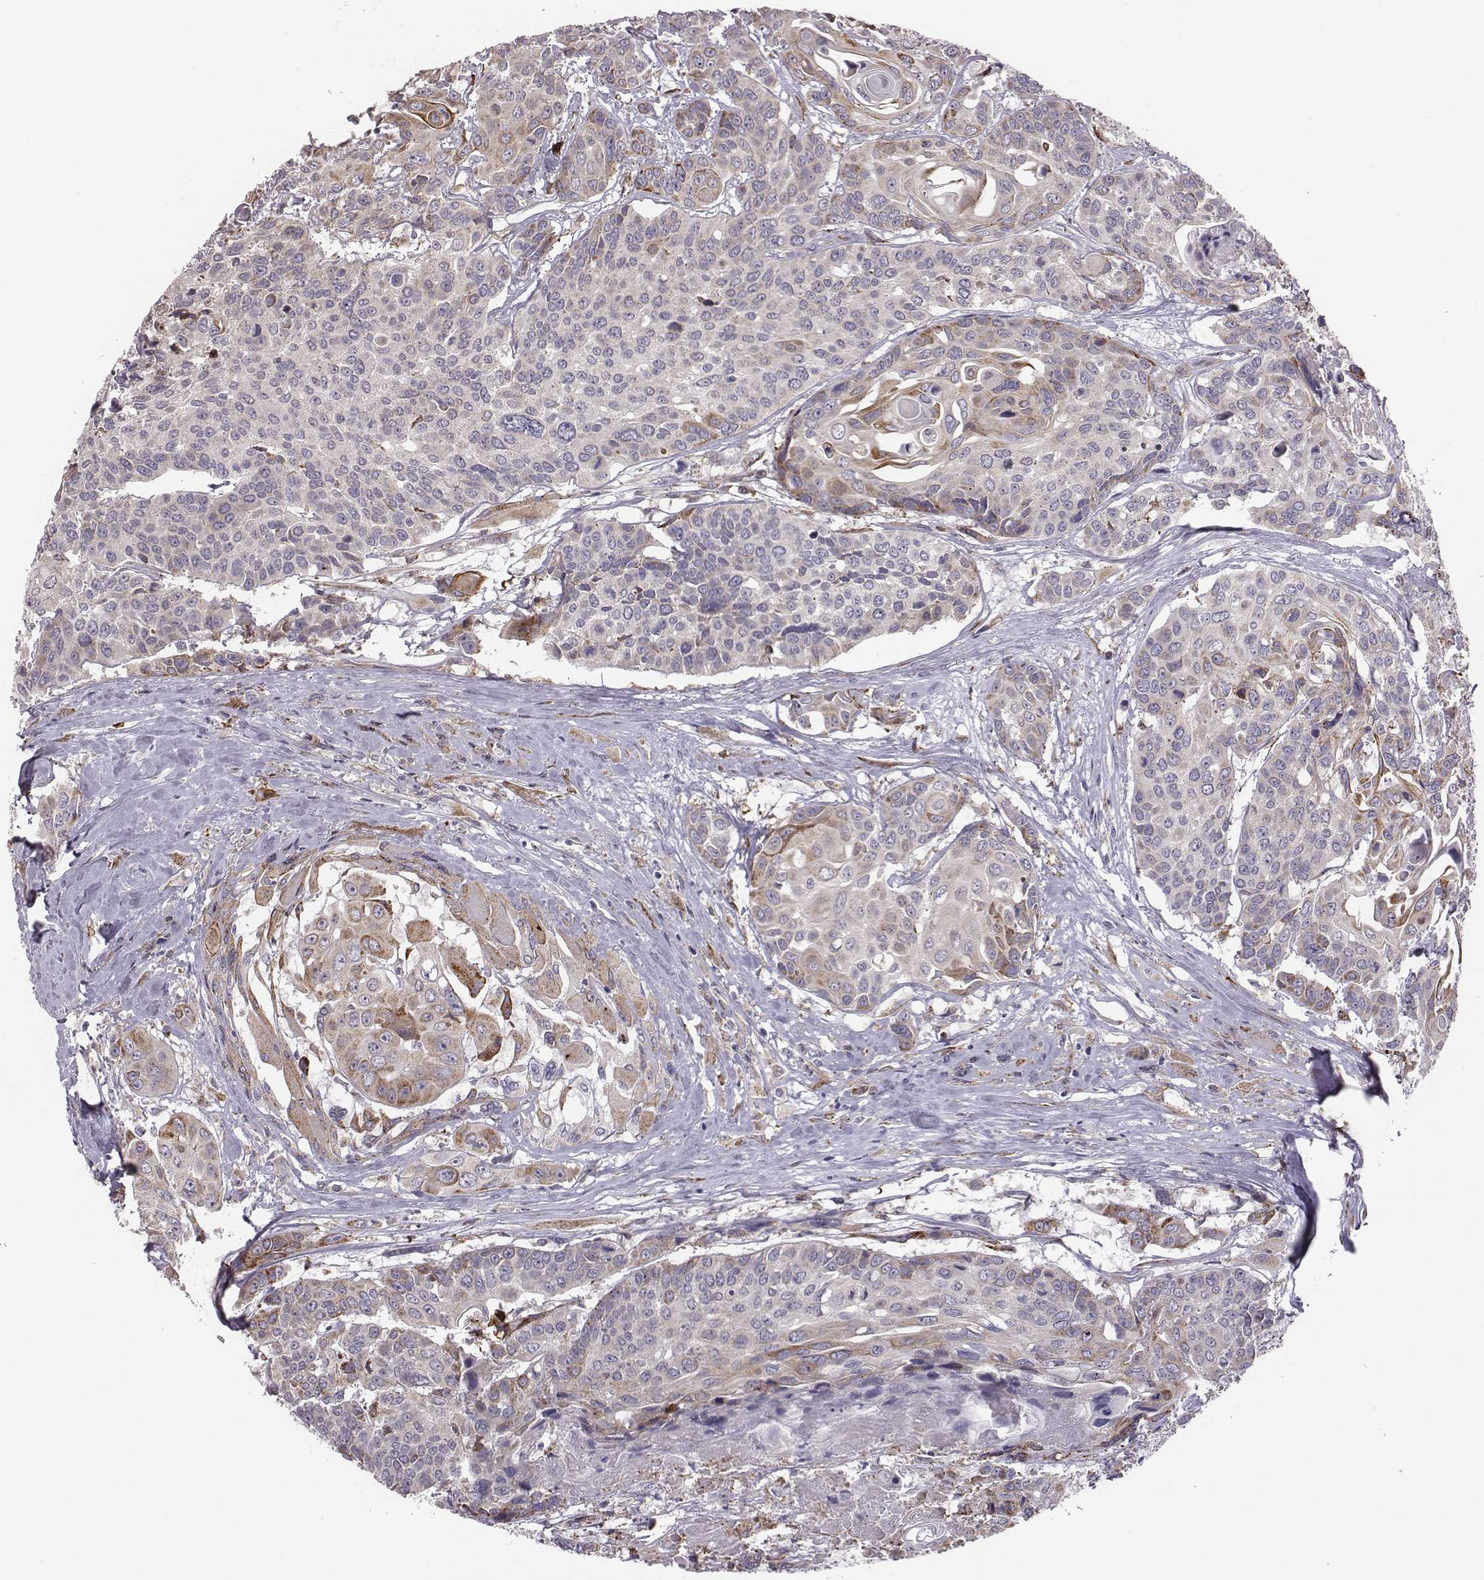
{"staining": {"intensity": "moderate", "quantity": "<25%", "location": "cytoplasmic/membranous"}, "tissue": "head and neck cancer", "cell_type": "Tumor cells", "image_type": "cancer", "snomed": [{"axis": "morphology", "description": "Squamous cell carcinoma, NOS"}, {"axis": "topography", "description": "Oral tissue"}, {"axis": "topography", "description": "Head-Neck"}], "caption": "Tumor cells show low levels of moderate cytoplasmic/membranous staining in approximately <25% of cells in human head and neck squamous cell carcinoma. (DAB IHC, brown staining for protein, blue staining for nuclei).", "gene": "SELENOI", "patient": {"sex": "male", "age": 56}}